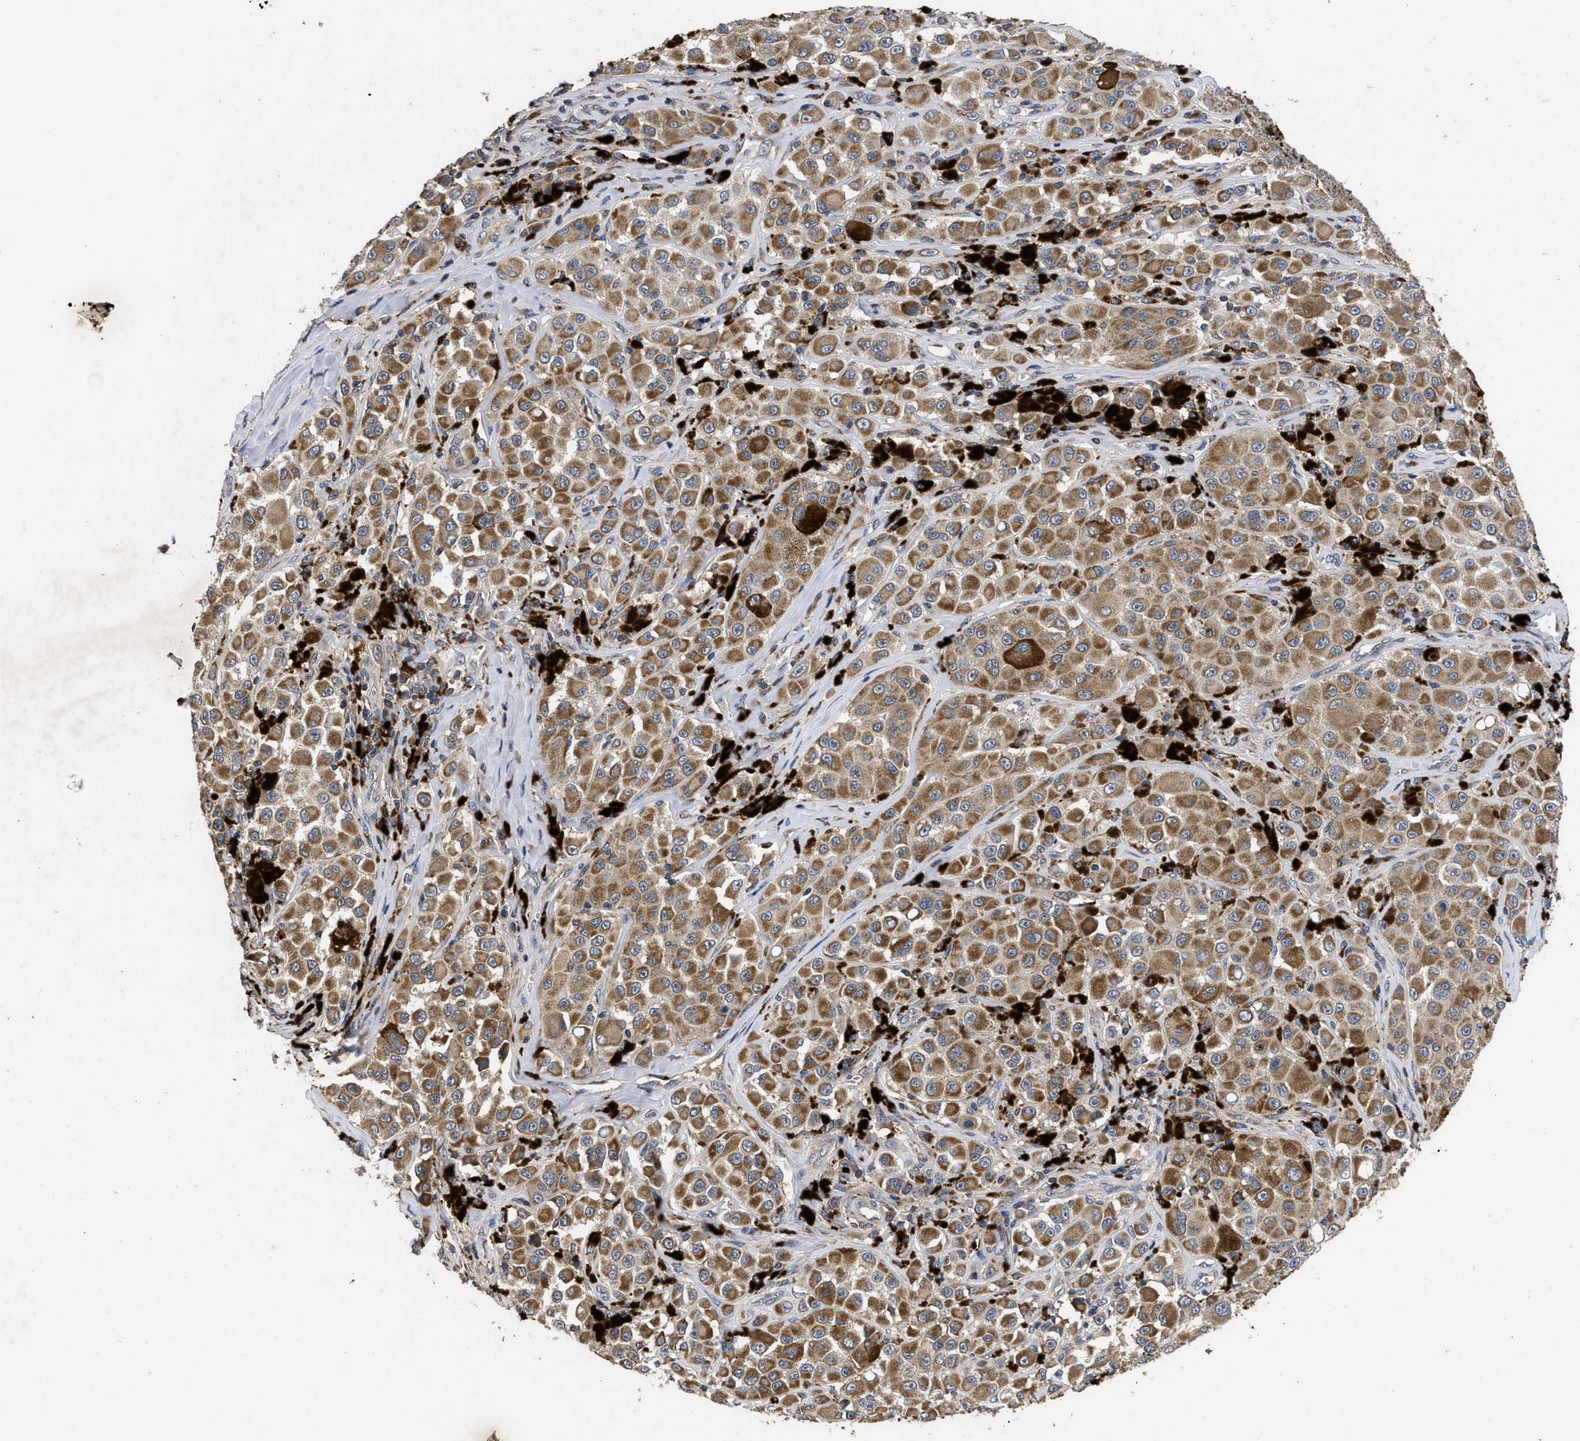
{"staining": {"intensity": "moderate", "quantity": ">75%", "location": "cytoplasmic/membranous"}, "tissue": "melanoma", "cell_type": "Tumor cells", "image_type": "cancer", "snomed": [{"axis": "morphology", "description": "Malignant melanoma, NOS"}, {"axis": "topography", "description": "Skin"}], "caption": "Moderate cytoplasmic/membranous protein positivity is identified in about >75% of tumor cells in malignant melanoma.", "gene": "LRRC3", "patient": {"sex": "male", "age": 84}}